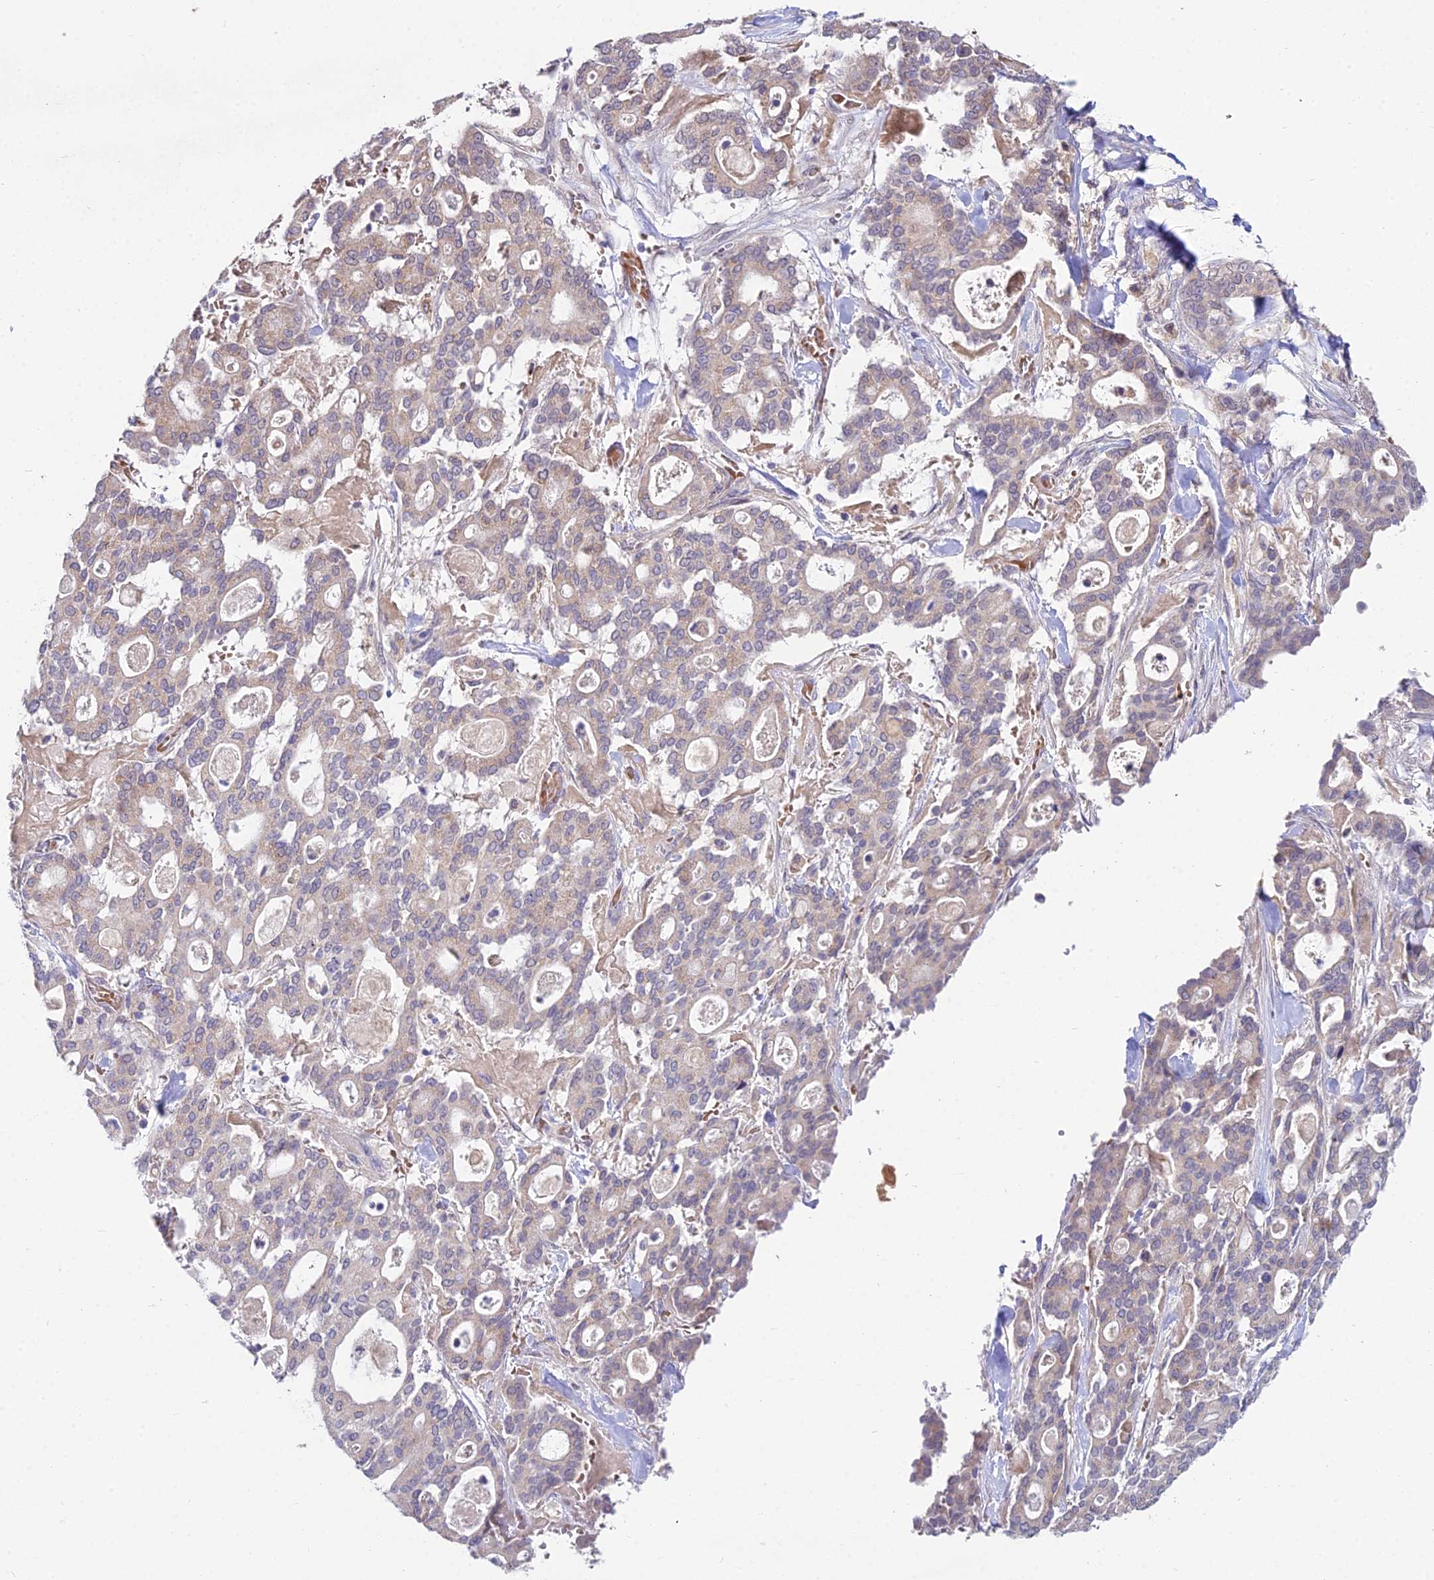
{"staining": {"intensity": "weak", "quantity": "25%-75%", "location": "cytoplasmic/membranous"}, "tissue": "pancreatic cancer", "cell_type": "Tumor cells", "image_type": "cancer", "snomed": [{"axis": "morphology", "description": "Adenocarcinoma, NOS"}, {"axis": "topography", "description": "Pancreas"}], "caption": "Immunohistochemical staining of human pancreatic cancer (adenocarcinoma) displays low levels of weak cytoplasmic/membranous staining in approximately 25%-75% of tumor cells.", "gene": "WDR43", "patient": {"sex": "male", "age": 63}}